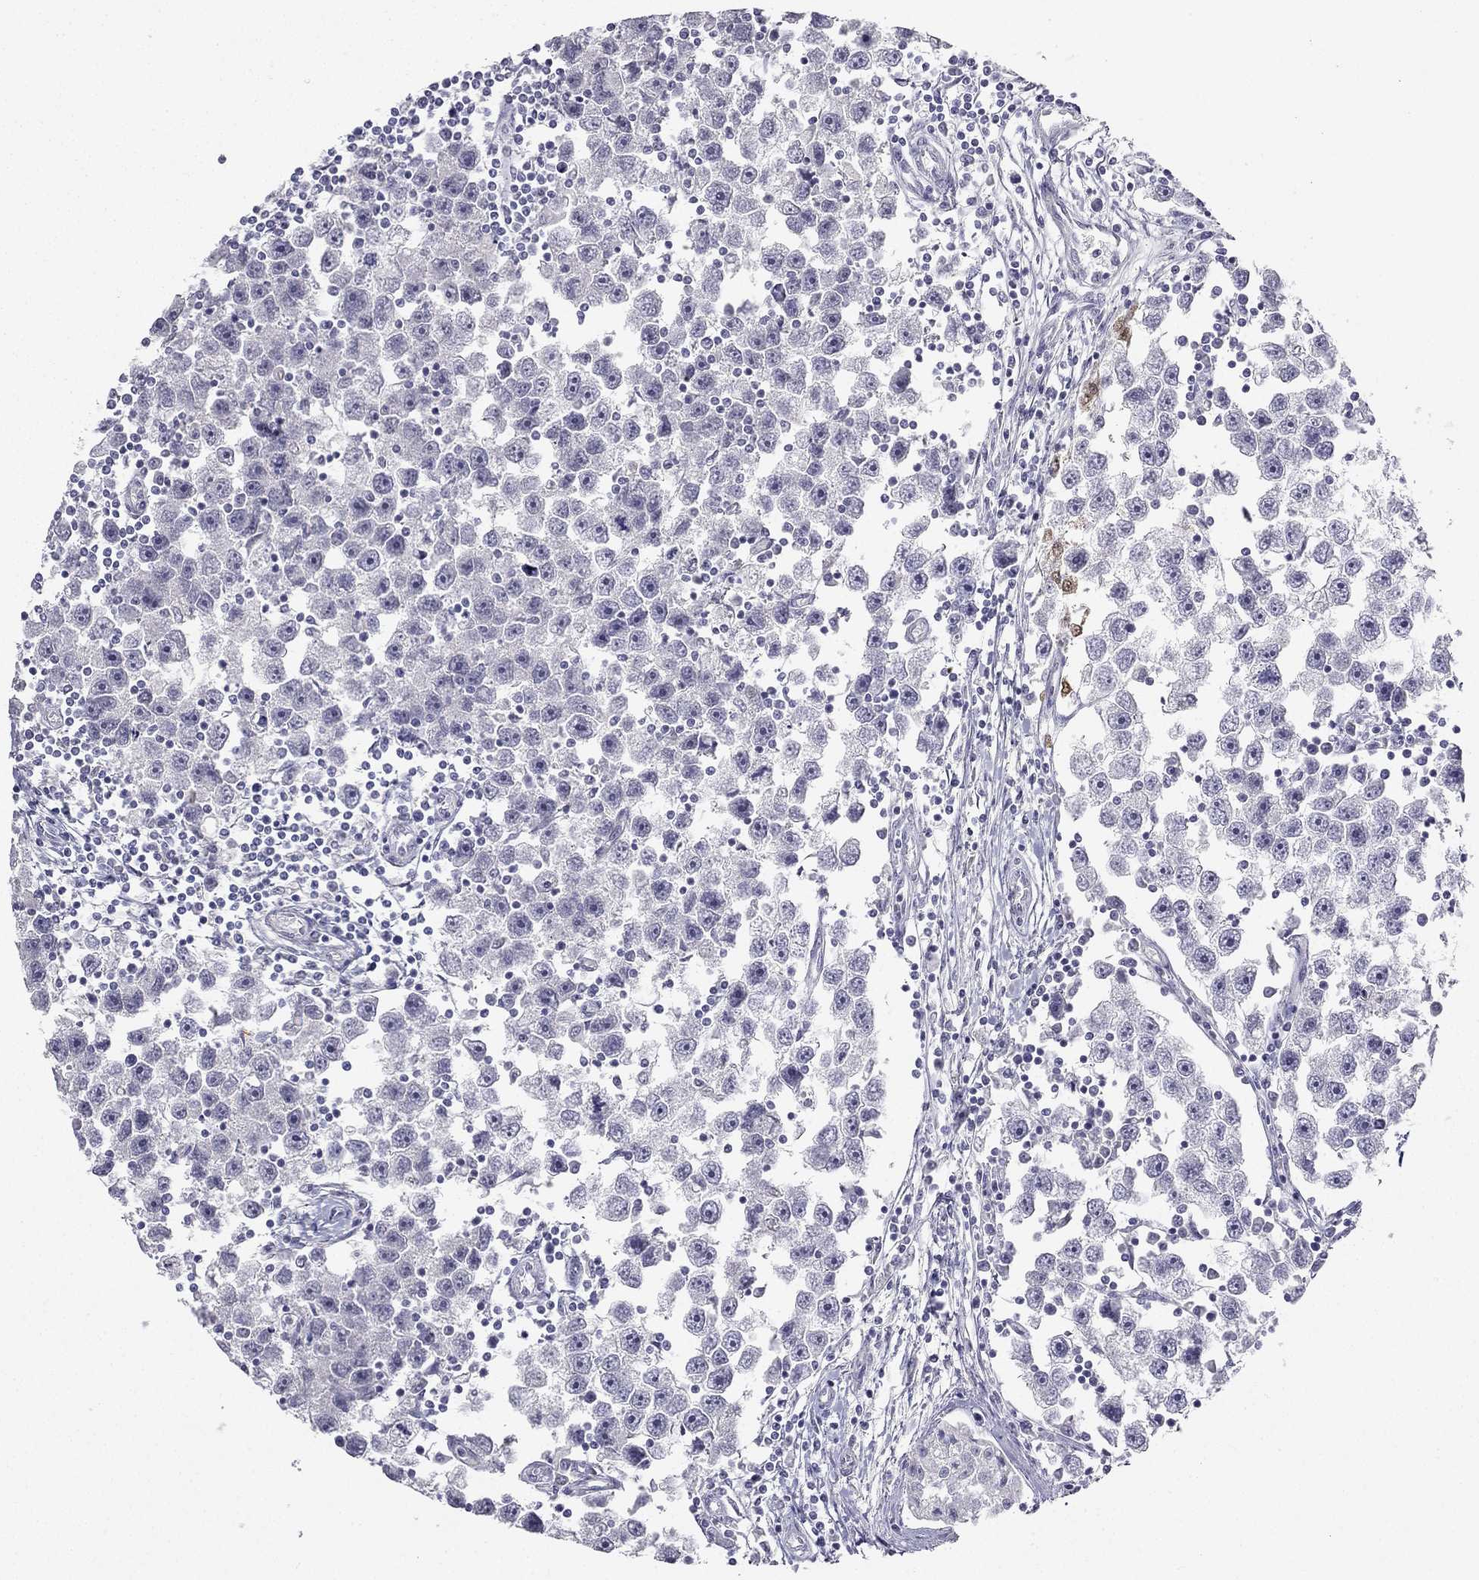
{"staining": {"intensity": "negative", "quantity": "none", "location": "none"}, "tissue": "testis cancer", "cell_type": "Tumor cells", "image_type": "cancer", "snomed": [{"axis": "morphology", "description": "Seminoma, NOS"}, {"axis": "topography", "description": "Testis"}], "caption": "This image is of seminoma (testis) stained with immunohistochemistry (IHC) to label a protein in brown with the nuclei are counter-stained blue. There is no expression in tumor cells.", "gene": "CALB2", "patient": {"sex": "male", "age": 30}}